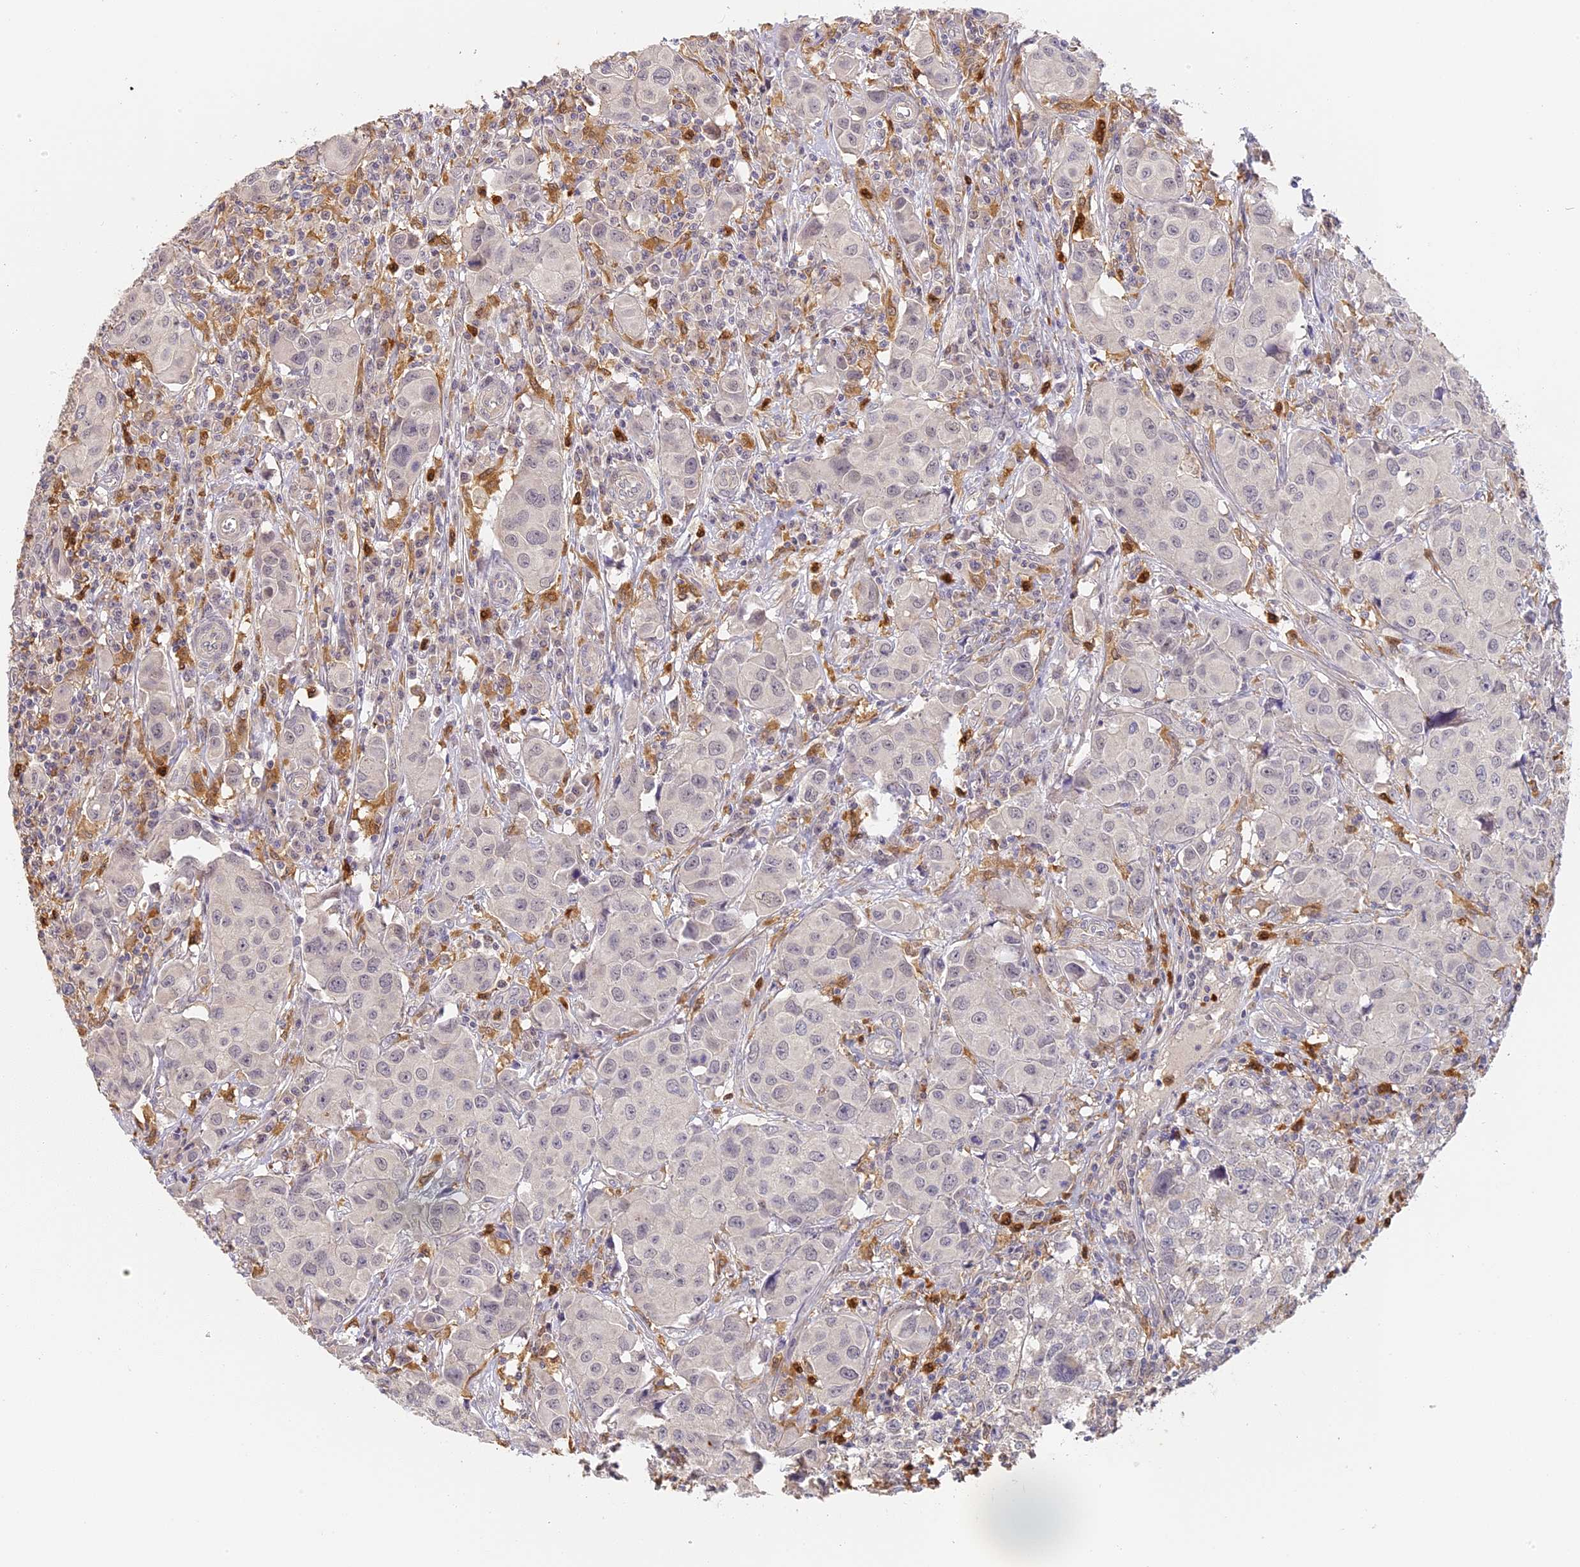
{"staining": {"intensity": "weak", "quantity": "<25%", "location": "nuclear"}, "tissue": "urothelial cancer", "cell_type": "Tumor cells", "image_type": "cancer", "snomed": [{"axis": "morphology", "description": "Urothelial carcinoma, High grade"}, {"axis": "topography", "description": "Urinary bladder"}], "caption": "DAB (3,3'-diaminobenzidine) immunohistochemical staining of urothelial cancer displays no significant positivity in tumor cells.", "gene": "NCF4", "patient": {"sex": "female", "age": 75}}